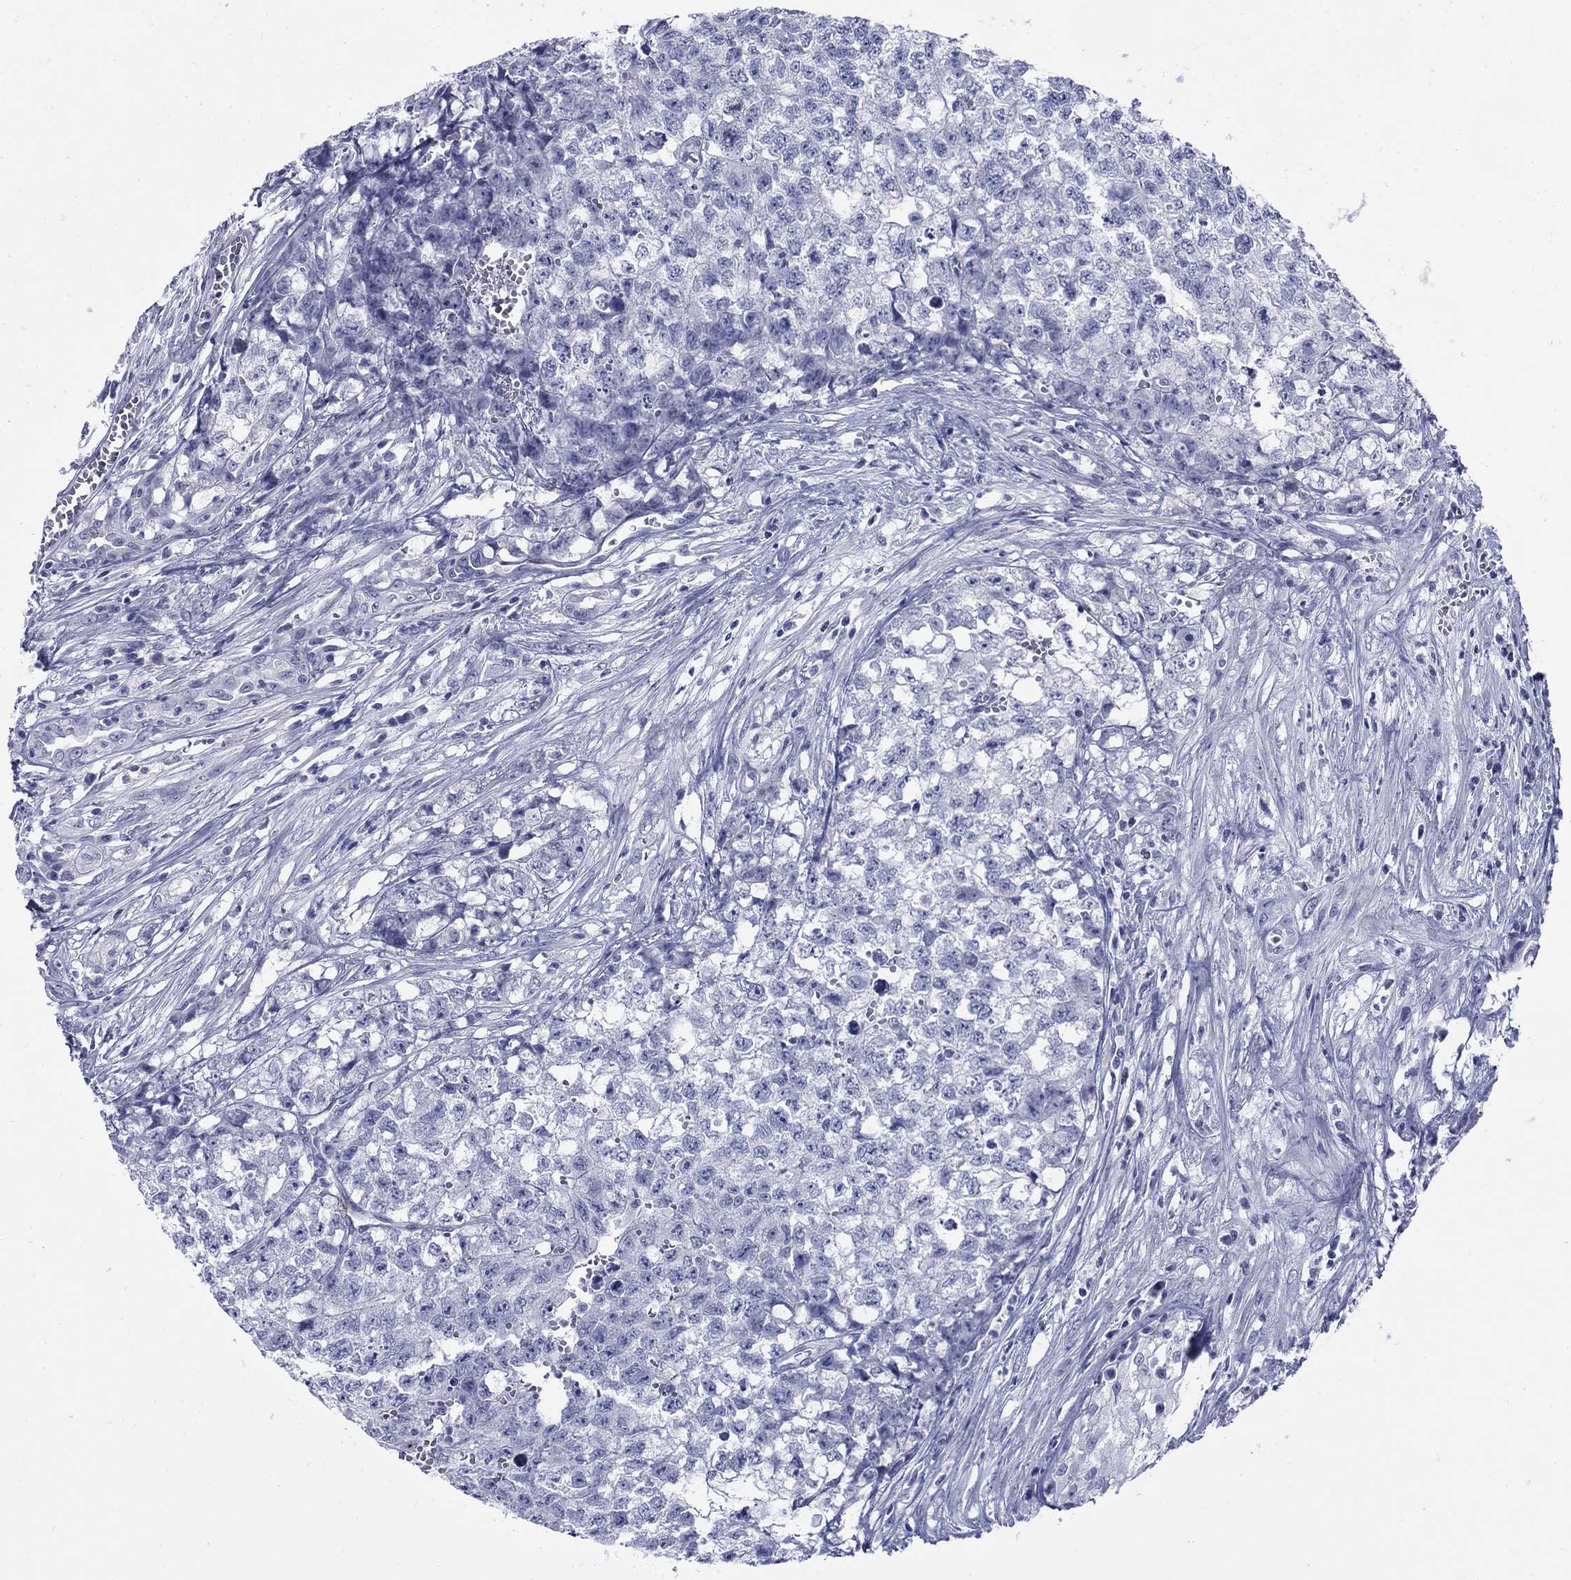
{"staining": {"intensity": "negative", "quantity": "none", "location": "none"}, "tissue": "testis cancer", "cell_type": "Tumor cells", "image_type": "cancer", "snomed": [{"axis": "morphology", "description": "Seminoma, NOS"}, {"axis": "morphology", "description": "Carcinoma, Embryonal, NOS"}, {"axis": "topography", "description": "Testis"}], "caption": "This is a micrograph of IHC staining of embryonal carcinoma (testis), which shows no staining in tumor cells.", "gene": "C4orf19", "patient": {"sex": "male", "age": 22}}